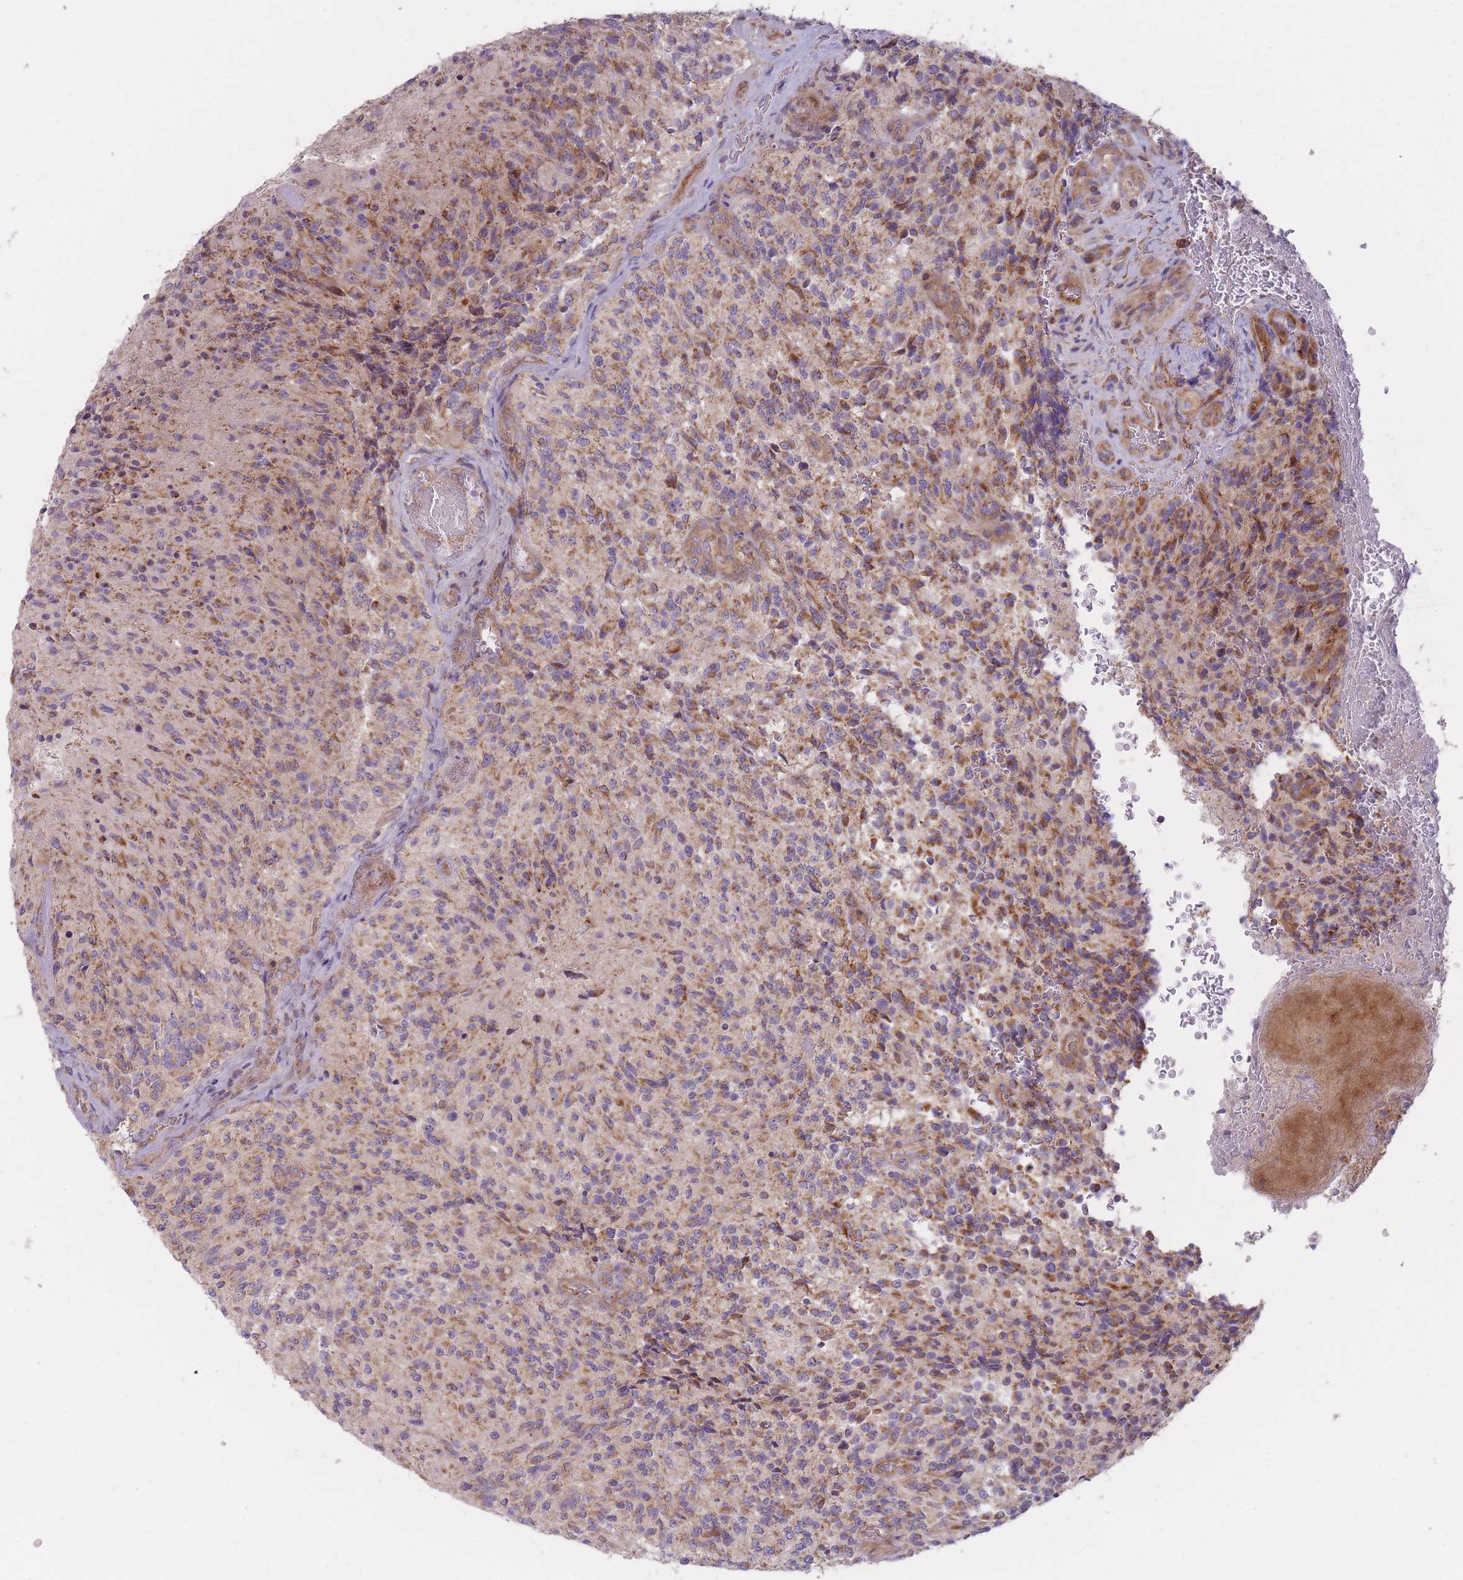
{"staining": {"intensity": "moderate", "quantity": ">75%", "location": "cytoplasmic/membranous"}, "tissue": "glioma", "cell_type": "Tumor cells", "image_type": "cancer", "snomed": [{"axis": "morphology", "description": "Normal tissue, NOS"}, {"axis": "morphology", "description": "Glioma, malignant, High grade"}, {"axis": "topography", "description": "Cerebral cortex"}], "caption": "Protein staining exhibits moderate cytoplasmic/membranous staining in about >75% of tumor cells in glioma.", "gene": "NDUFA9", "patient": {"sex": "male", "age": 56}}